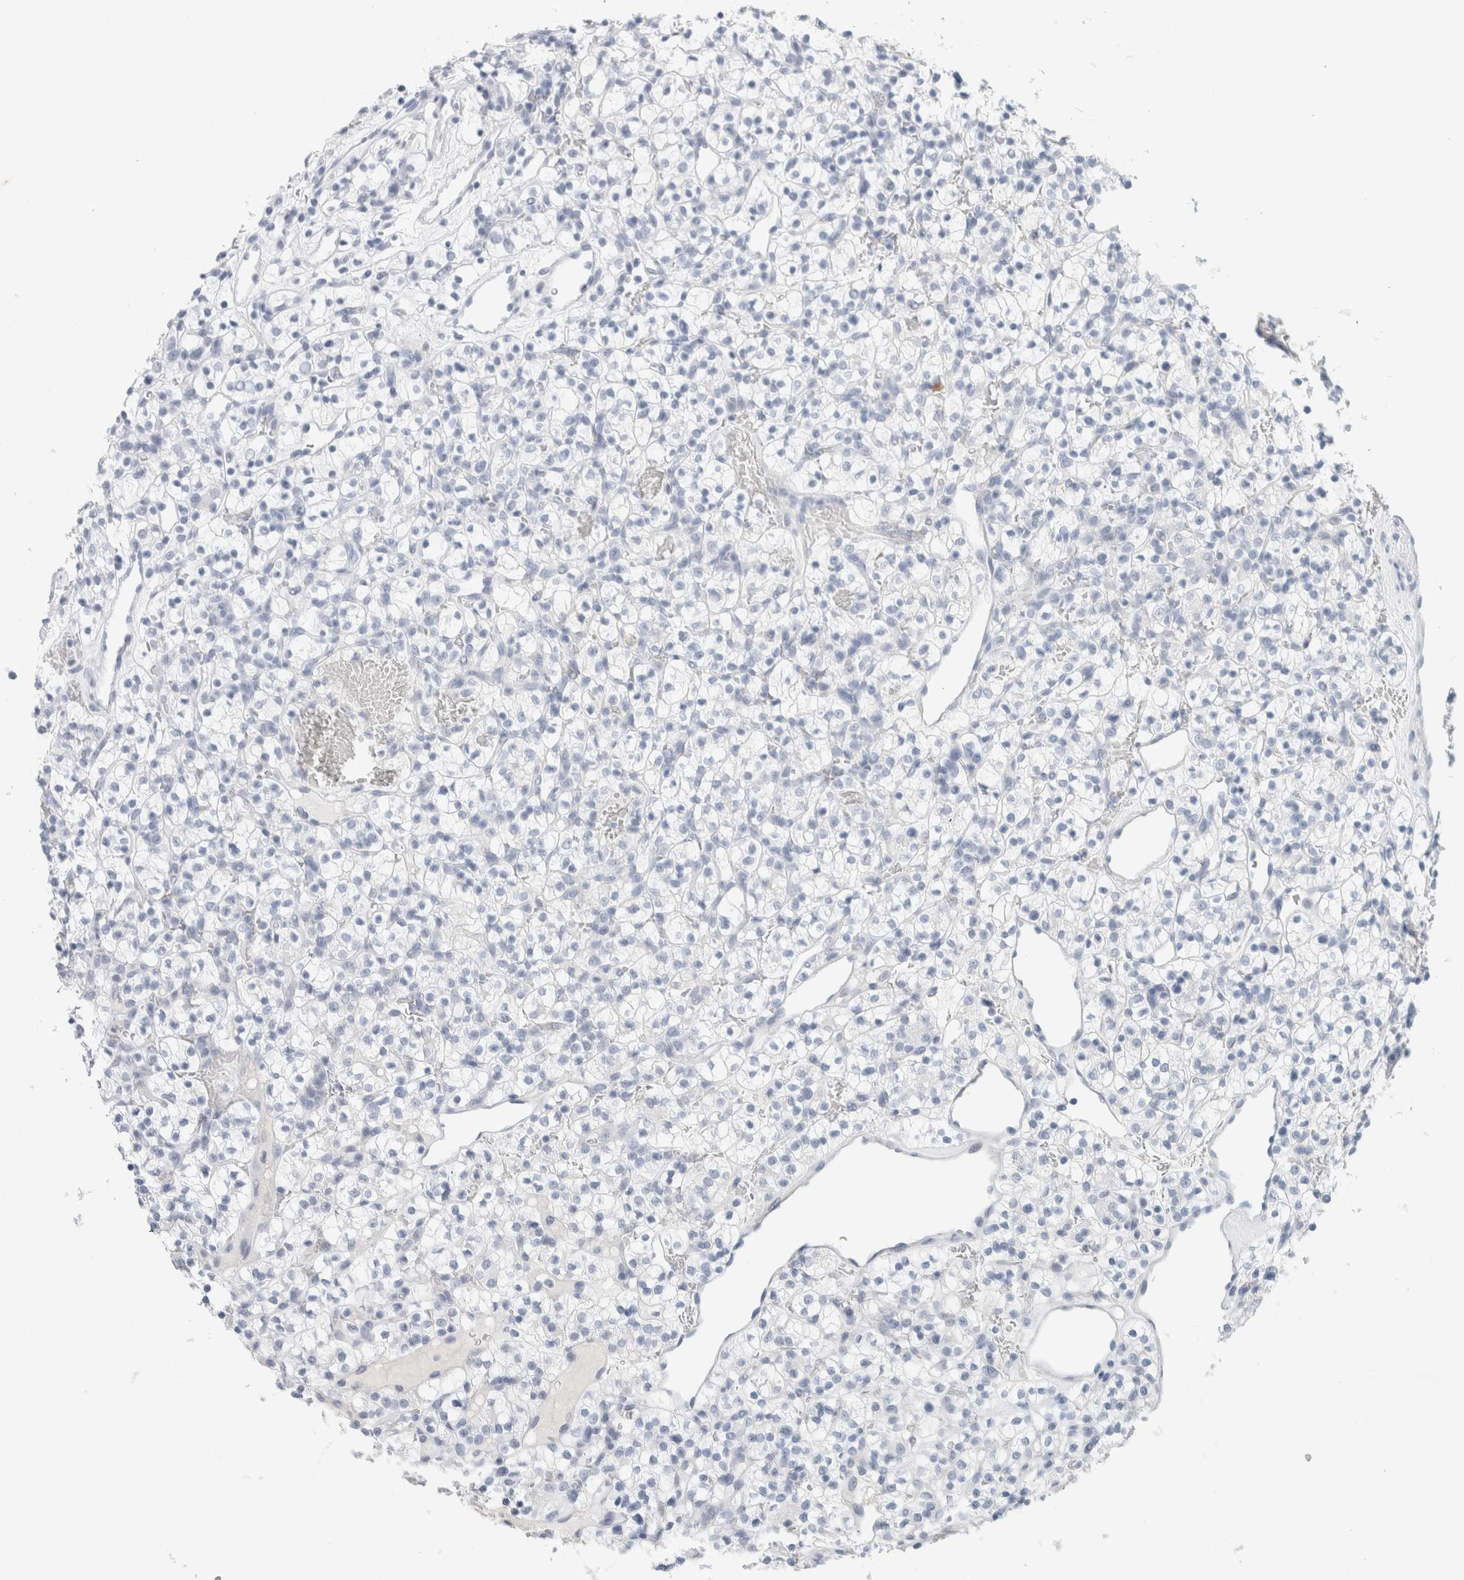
{"staining": {"intensity": "negative", "quantity": "none", "location": "none"}, "tissue": "renal cancer", "cell_type": "Tumor cells", "image_type": "cancer", "snomed": [{"axis": "morphology", "description": "Adenocarcinoma, NOS"}, {"axis": "topography", "description": "Kidney"}], "caption": "A photomicrograph of human renal cancer is negative for staining in tumor cells.", "gene": "IL6", "patient": {"sex": "female", "age": 57}}